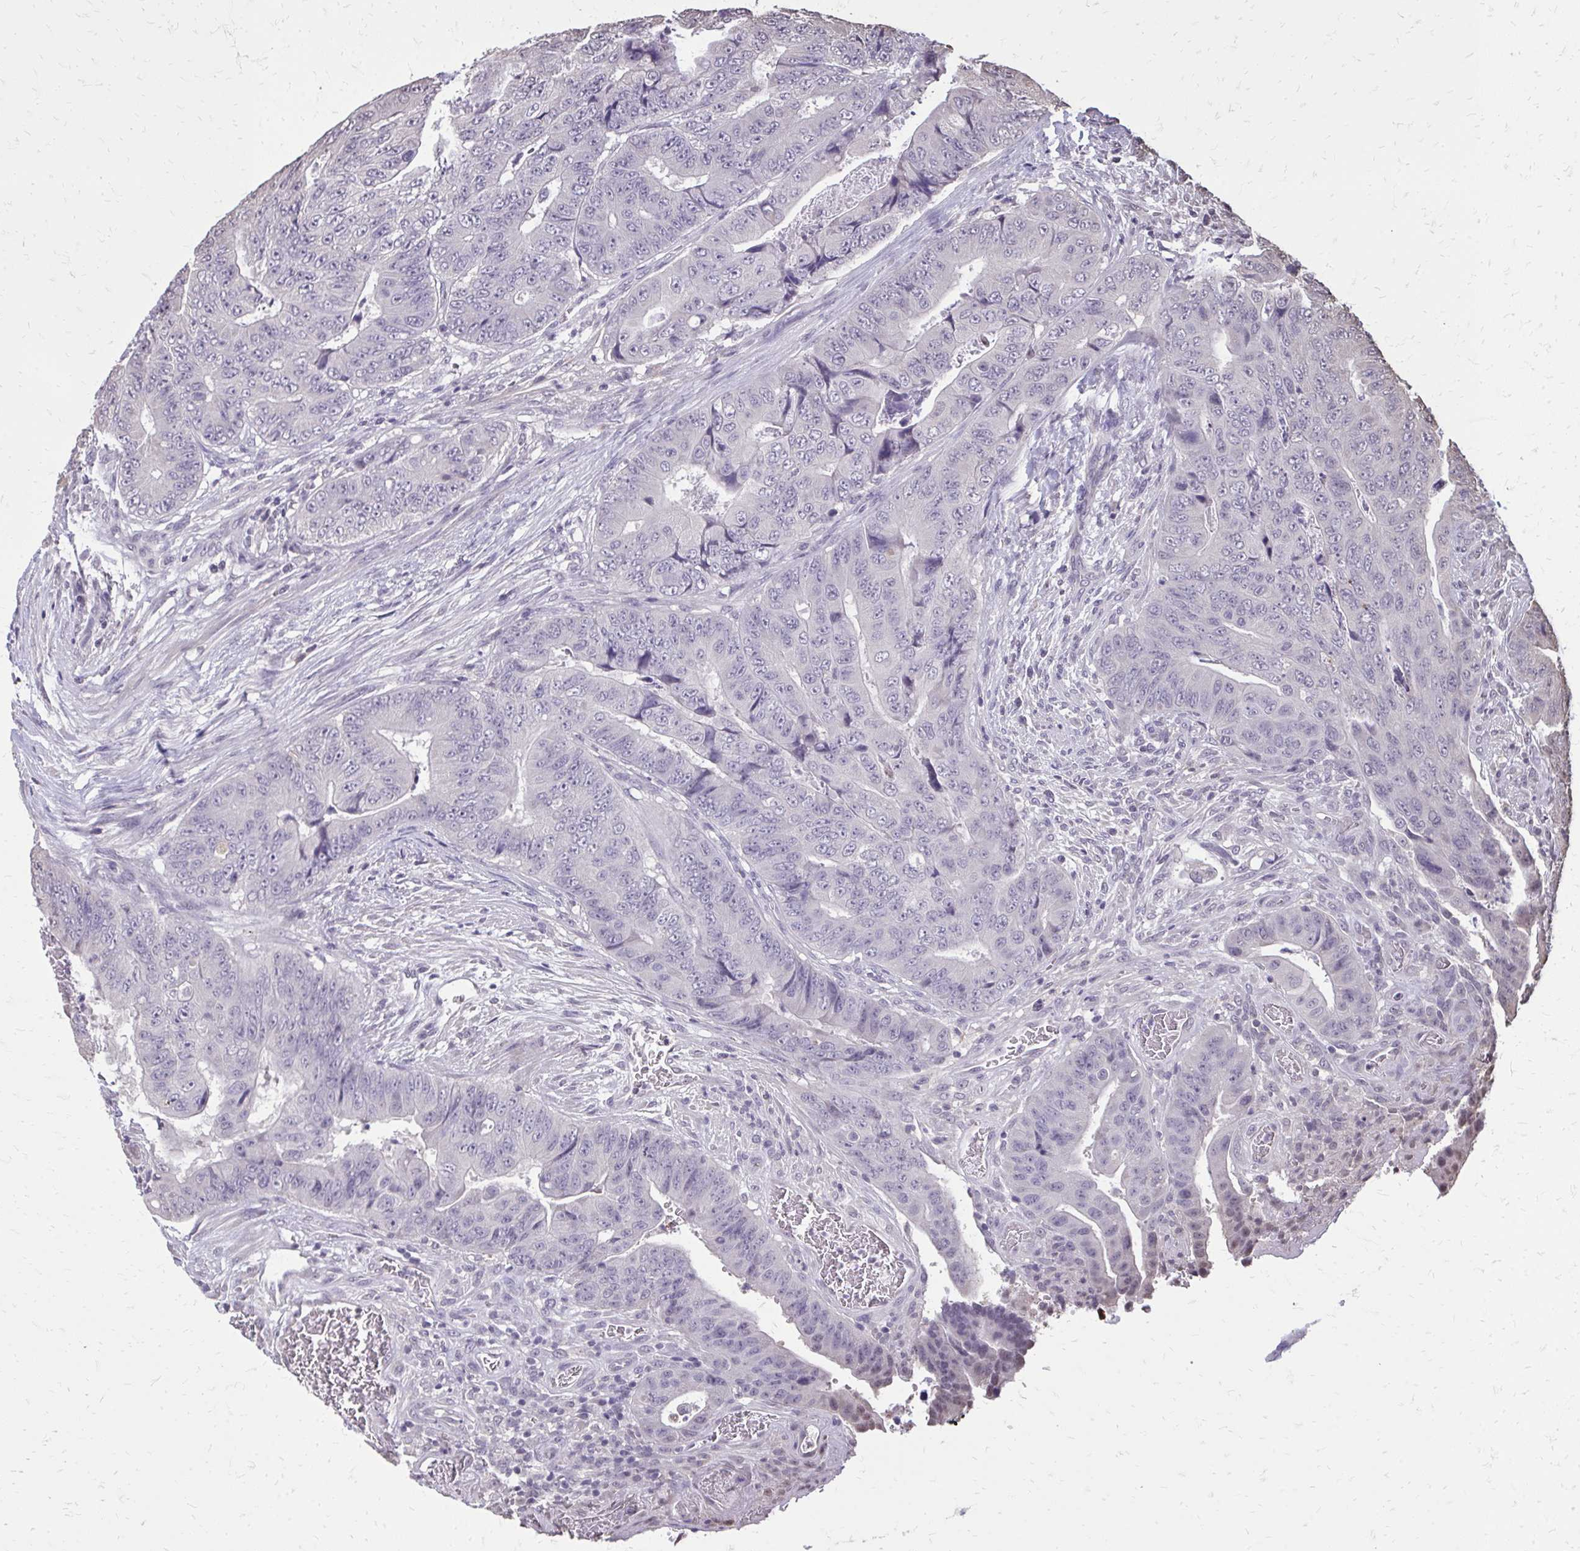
{"staining": {"intensity": "negative", "quantity": "none", "location": "none"}, "tissue": "colorectal cancer", "cell_type": "Tumor cells", "image_type": "cancer", "snomed": [{"axis": "morphology", "description": "Adenocarcinoma, NOS"}, {"axis": "topography", "description": "Colon"}], "caption": "Immunohistochemistry (IHC) of human colorectal cancer demonstrates no staining in tumor cells.", "gene": "AKAP5", "patient": {"sex": "female", "age": 48}}